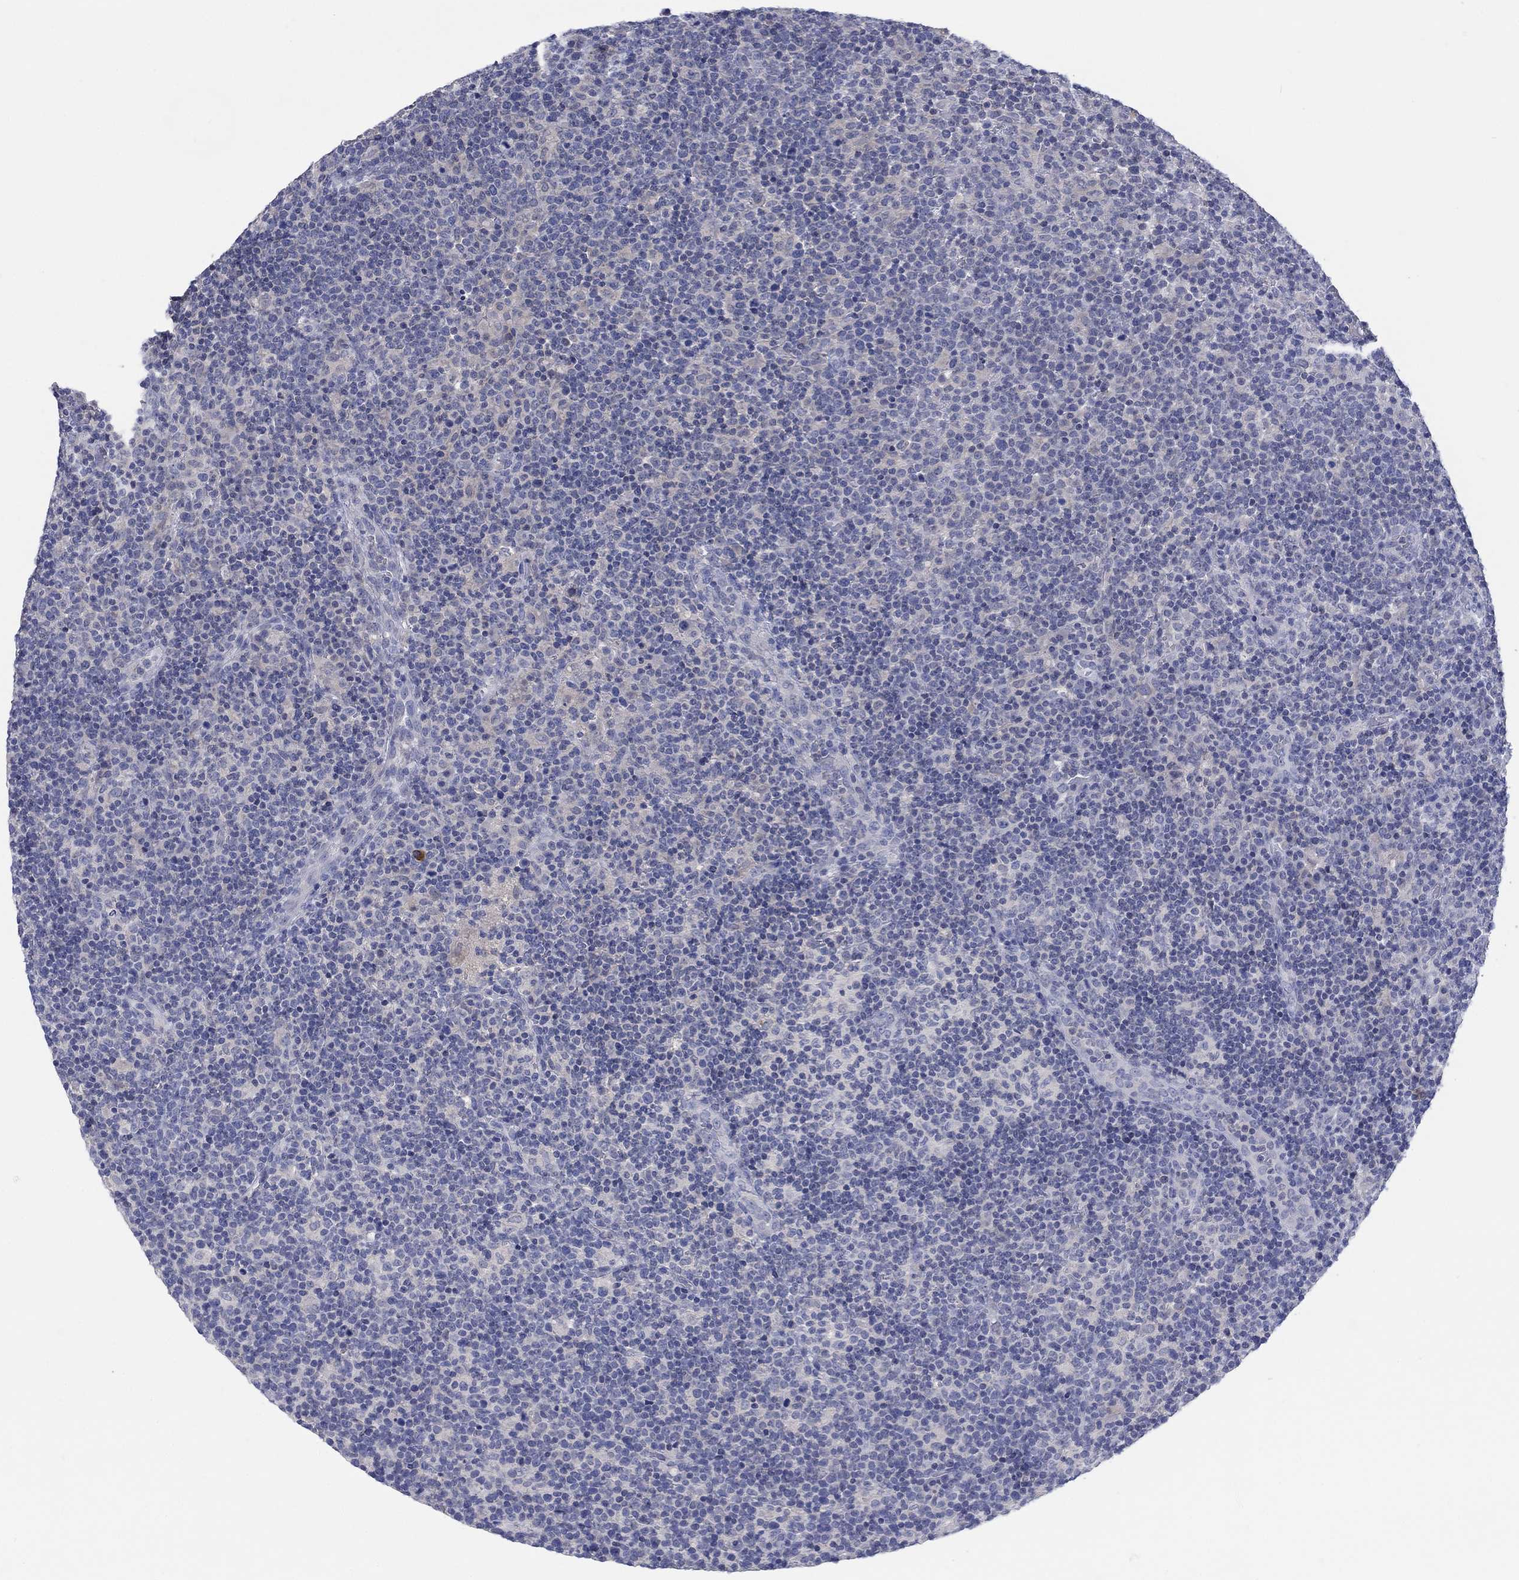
{"staining": {"intensity": "negative", "quantity": "none", "location": "none"}, "tissue": "lymphoma", "cell_type": "Tumor cells", "image_type": "cancer", "snomed": [{"axis": "morphology", "description": "Malignant lymphoma, non-Hodgkin's type, High grade"}, {"axis": "topography", "description": "Lymph node"}], "caption": "Immunohistochemistry of human lymphoma demonstrates no positivity in tumor cells. (Brightfield microscopy of DAB immunohistochemistry (IHC) at high magnification).", "gene": "FER1L6", "patient": {"sex": "male", "age": 61}}